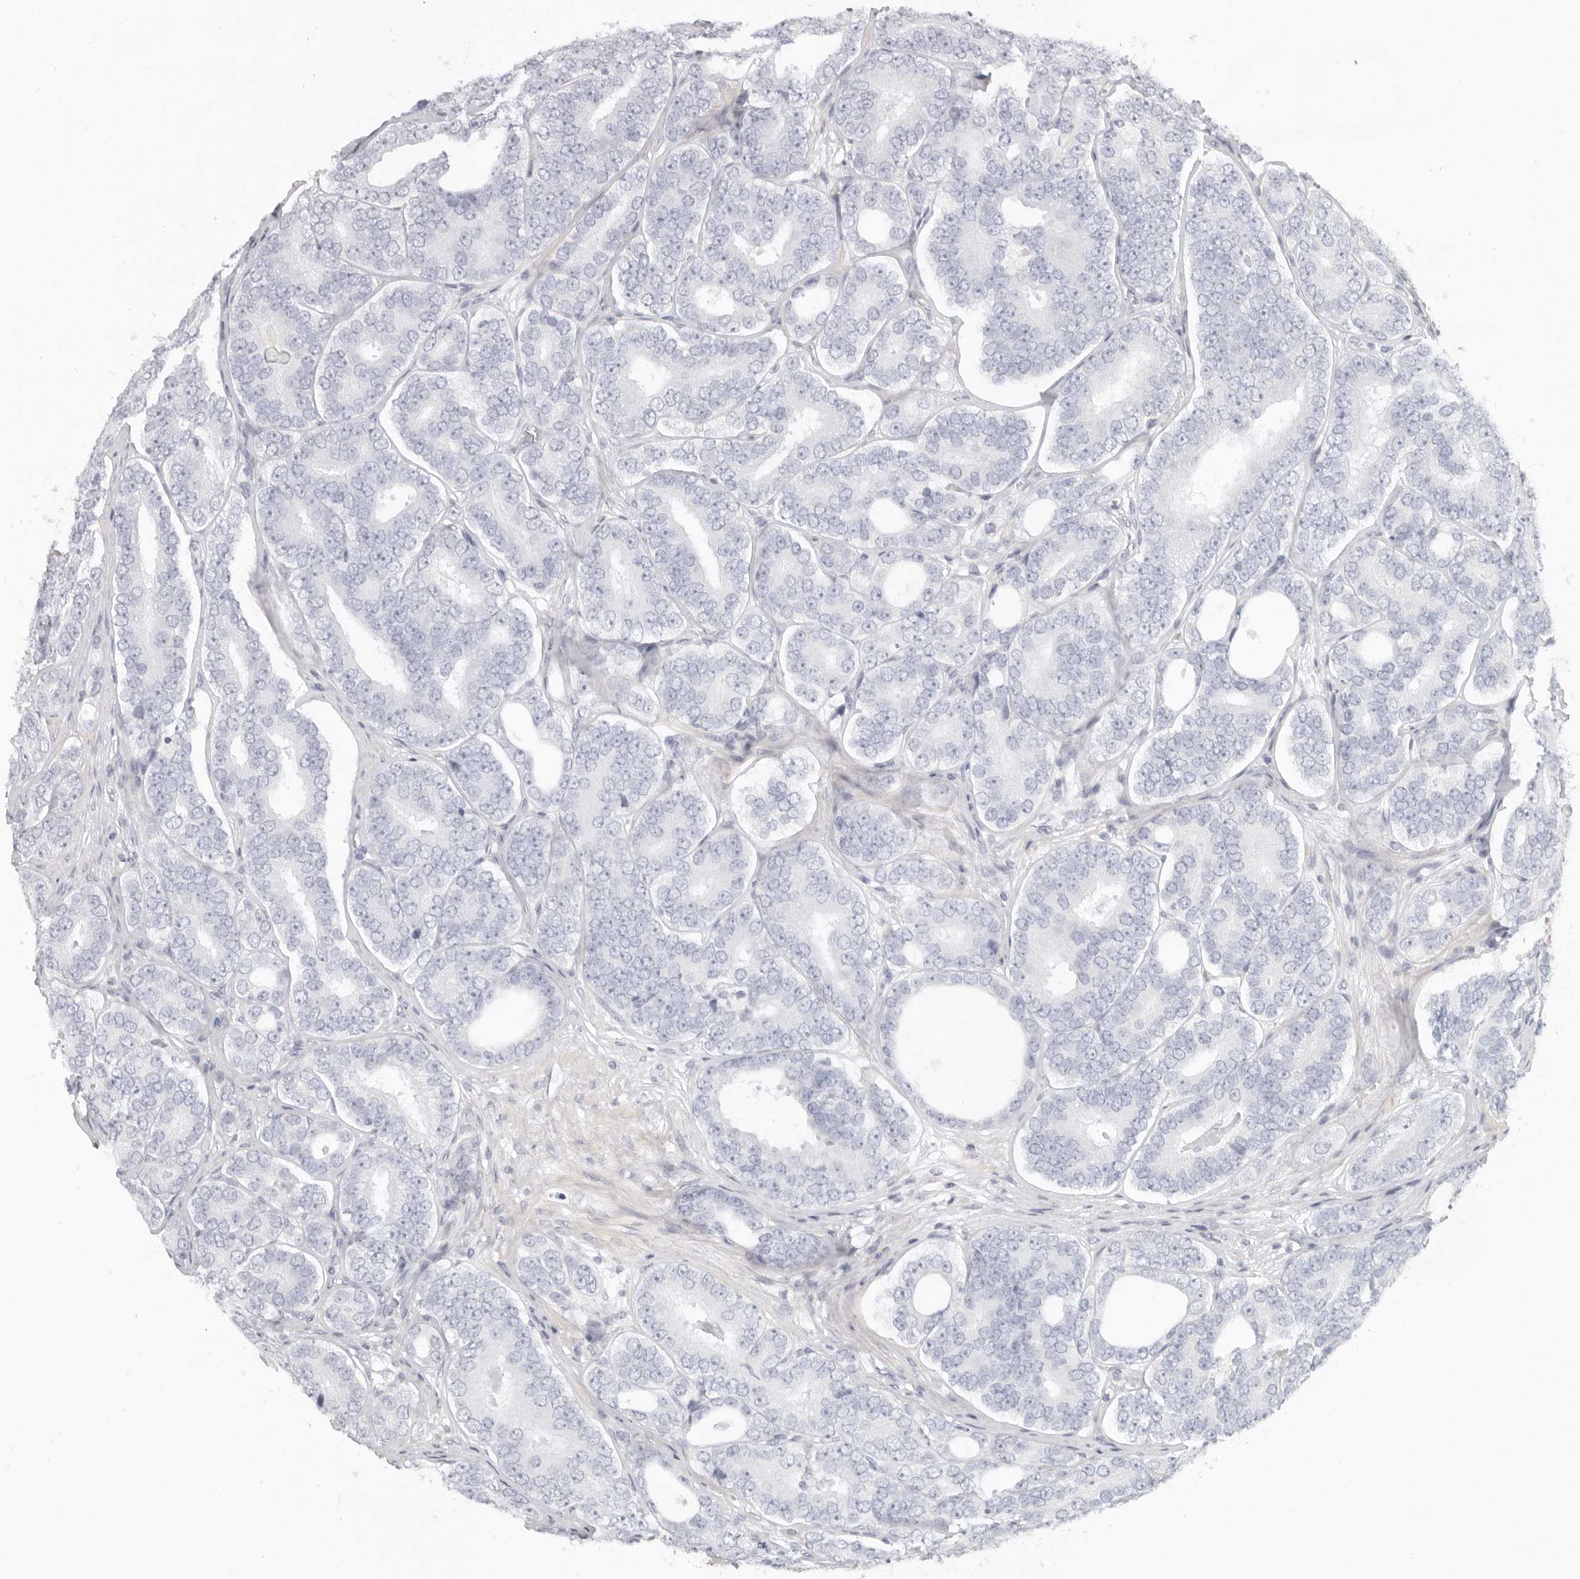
{"staining": {"intensity": "negative", "quantity": "none", "location": "none"}, "tissue": "prostate cancer", "cell_type": "Tumor cells", "image_type": "cancer", "snomed": [{"axis": "morphology", "description": "Adenocarcinoma, High grade"}, {"axis": "topography", "description": "Prostate"}], "caption": "Tumor cells are negative for brown protein staining in prostate cancer. (DAB (3,3'-diaminobenzidine) IHC with hematoxylin counter stain).", "gene": "RXFP1", "patient": {"sex": "male", "age": 56}}